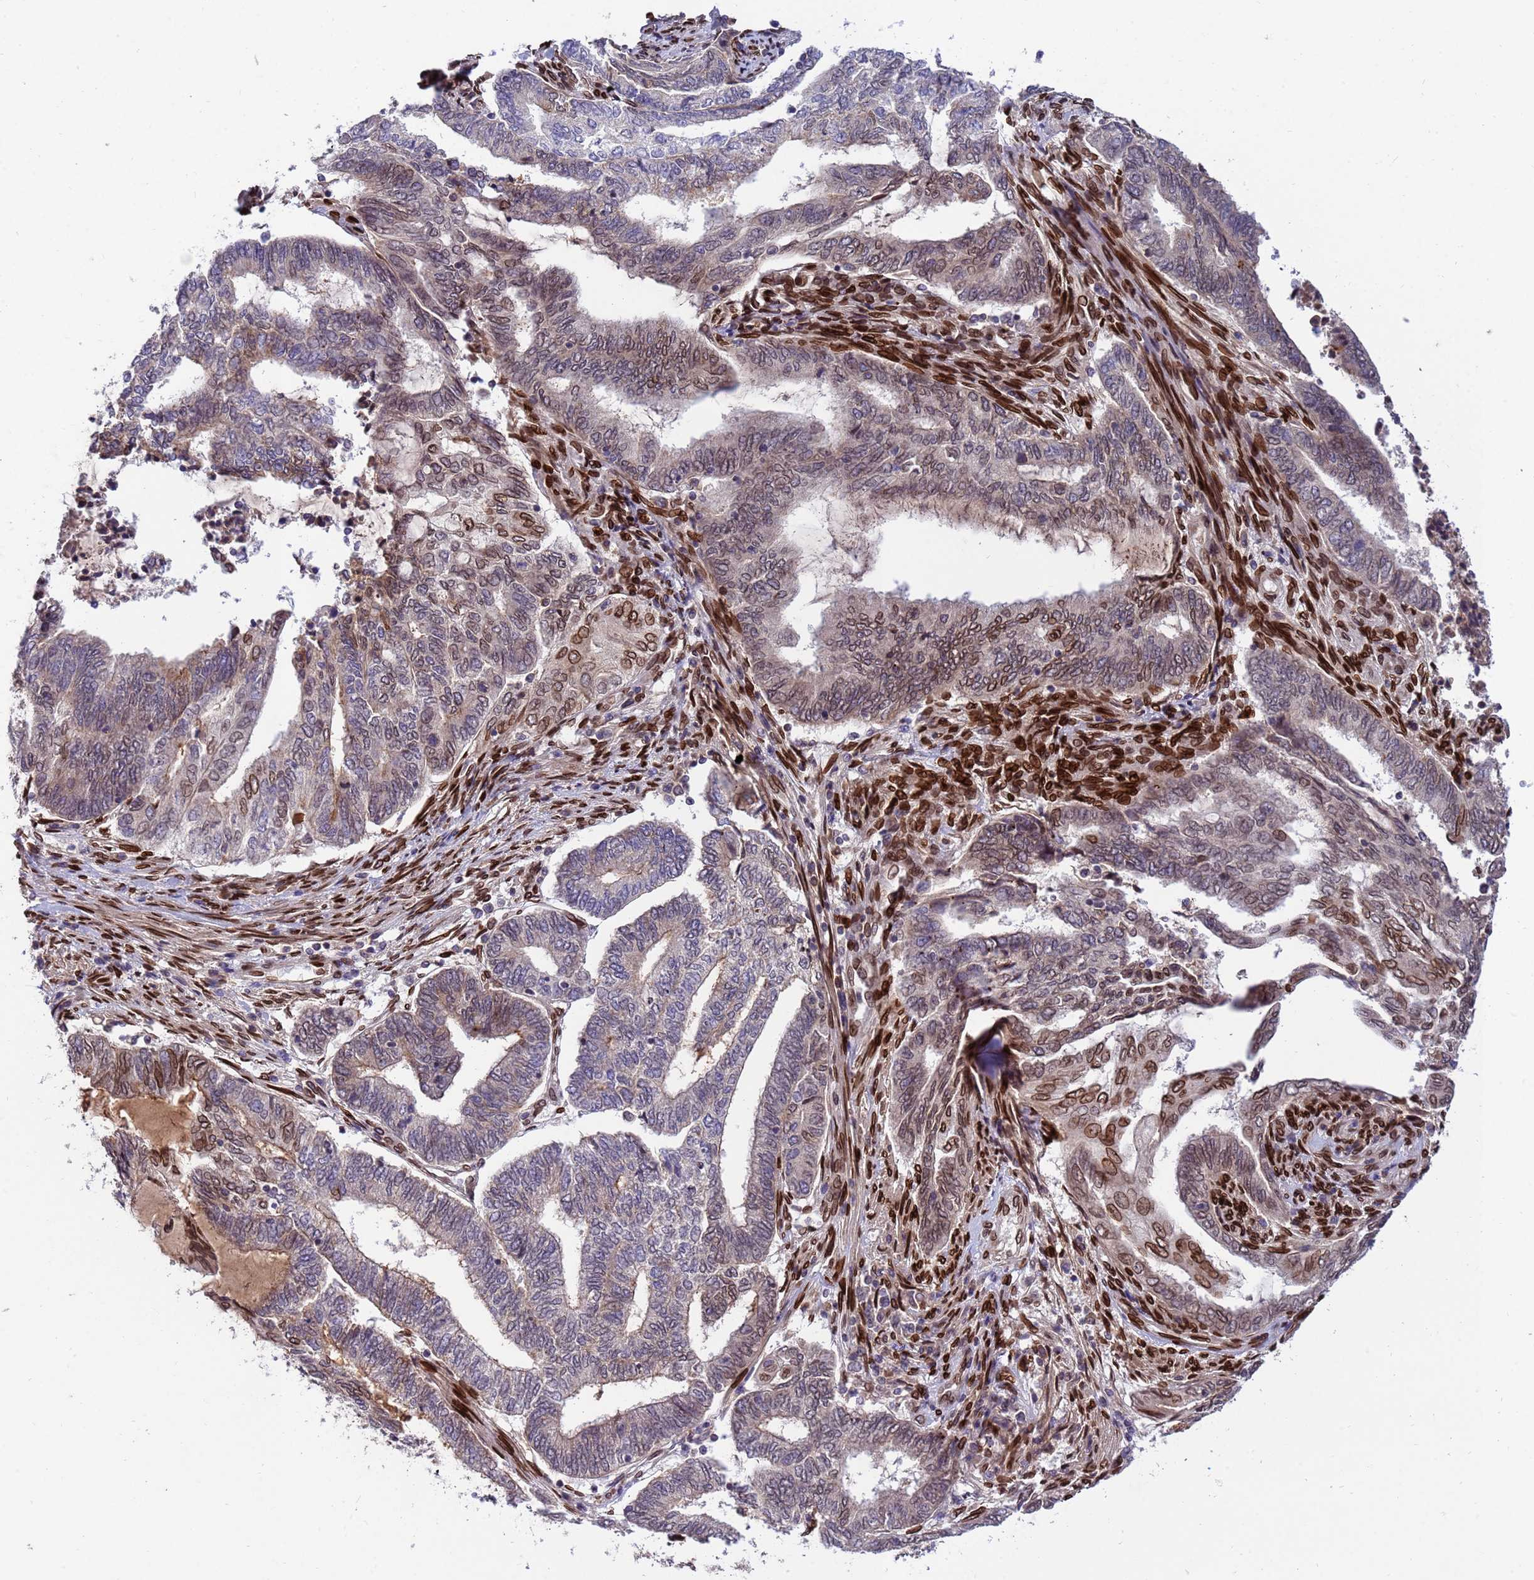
{"staining": {"intensity": "moderate", "quantity": "<25%", "location": "cytoplasmic/membranous,nuclear"}, "tissue": "endometrial cancer", "cell_type": "Tumor cells", "image_type": "cancer", "snomed": [{"axis": "morphology", "description": "Adenocarcinoma, NOS"}, {"axis": "topography", "description": "Uterus"}, {"axis": "topography", "description": "Endometrium"}], "caption": "Immunohistochemistry (IHC) (DAB (3,3'-diaminobenzidine)) staining of endometrial cancer (adenocarcinoma) displays moderate cytoplasmic/membranous and nuclear protein staining in about <25% of tumor cells.", "gene": "GPR135", "patient": {"sex": "female", "age": 70}}